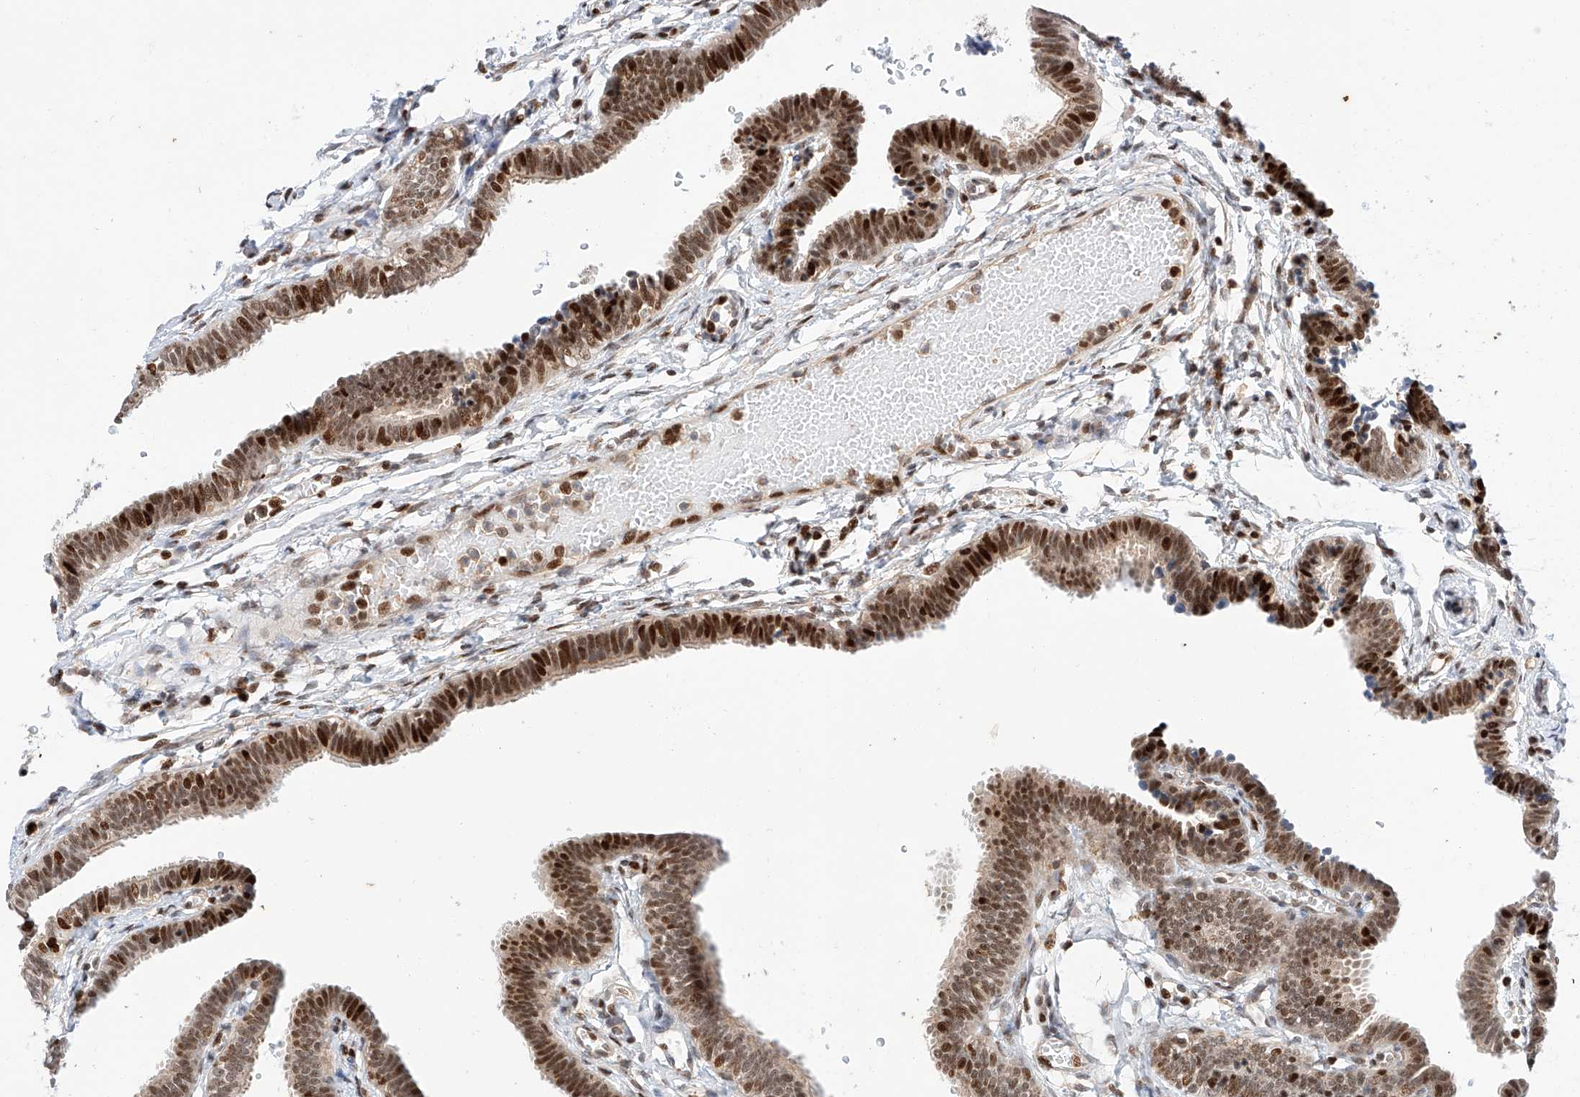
{"staining": {"intensity": "strong", "quantity": ">75%", "location": "nuclear"}, "tissue": "fallopian tube", "cell_type": "Glandular cells", "image_type": "normal", "snomed": [{"axis": "morphology", "description": "Normal tissue, NOS"}, {"axis": "topography", "description": "Fallopian tube"}, {"axis": "topography", "description": "Ovary"}], "caption": "Brown immunohistochemical staining in unremarkable fallopian tube displays strong nuclear staining in approximately >75% of glandular cells. (brown staining indicates protein expression, while blue staining denotes nuclei).", "gene": "HDAC9", "patient": {"sex": "female", "age": 23}}